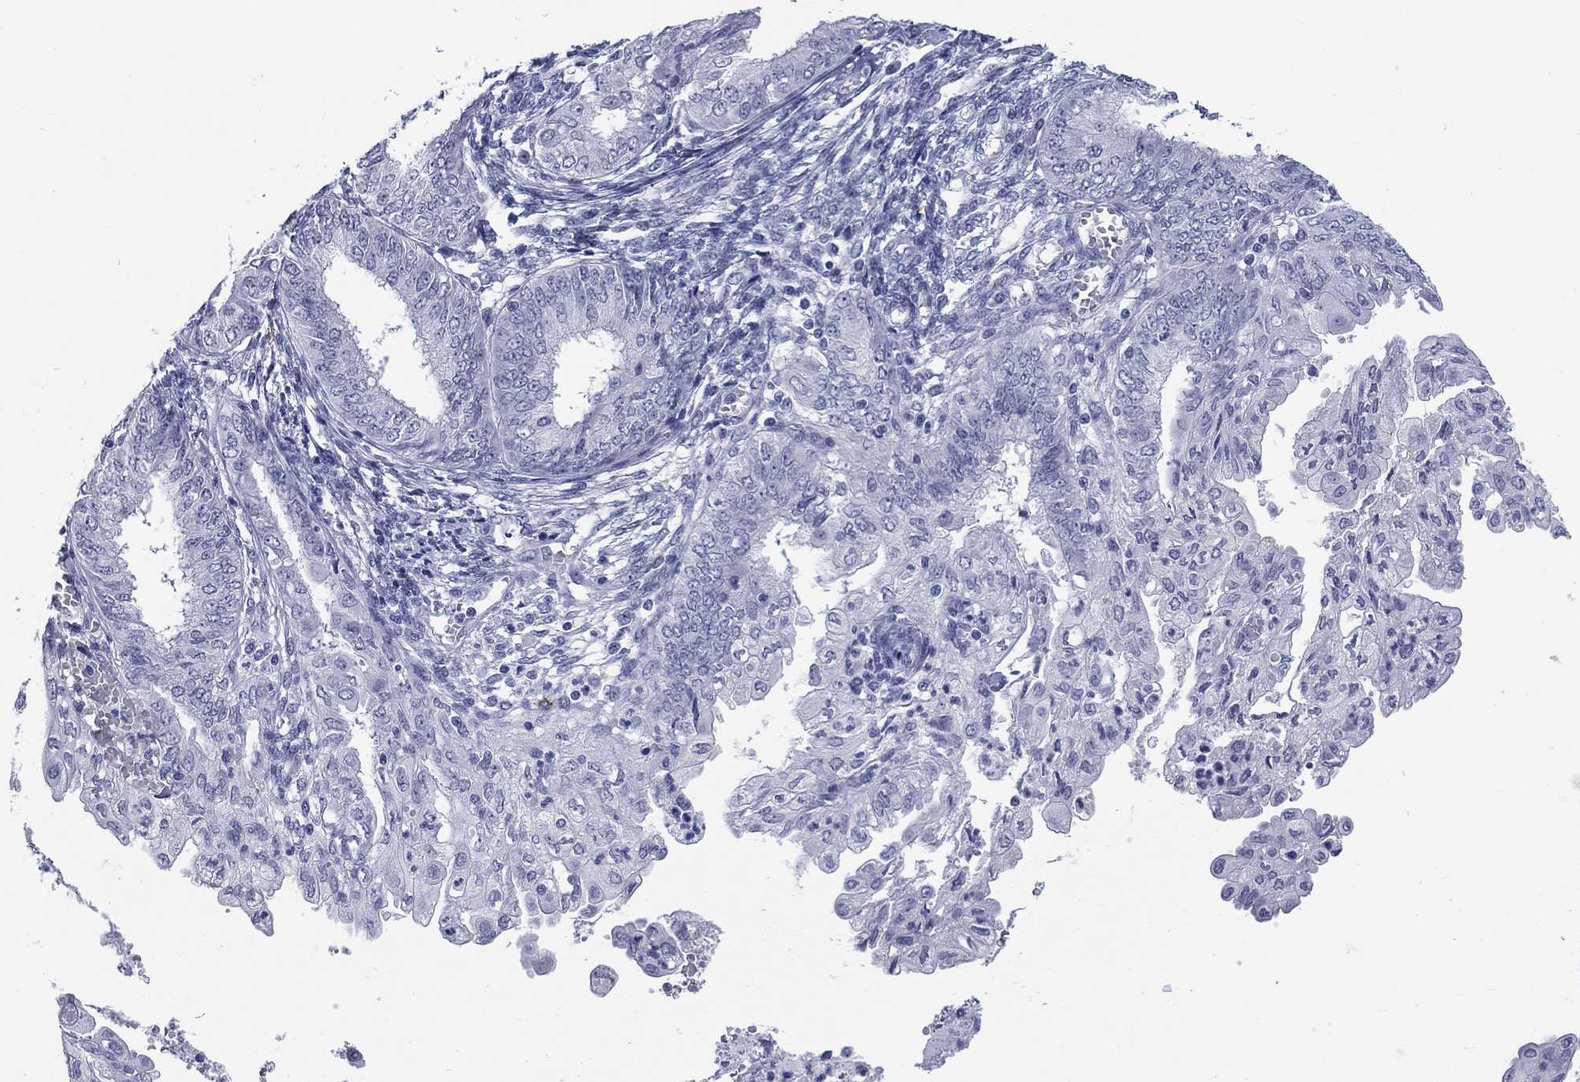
{"staining": {"intensity": "negative", "quantity": "none", "location": "none"}, "tissue": "endometrial cancer", "cell_type": "Tumor cells", "image_type": "cancer", "snomed": [{"axis": "morphology", "description": "Adenocarcinoma, NOS"}, {"axis": "topography", "description": "Endometrium"}], "caption": "An image of endometrial cancer (adenocarcinoma) stained for a protein displays no brown staining in tumor cells.", "gene": "ECEL1", "patient": {"sex": "female", "age": 68}}